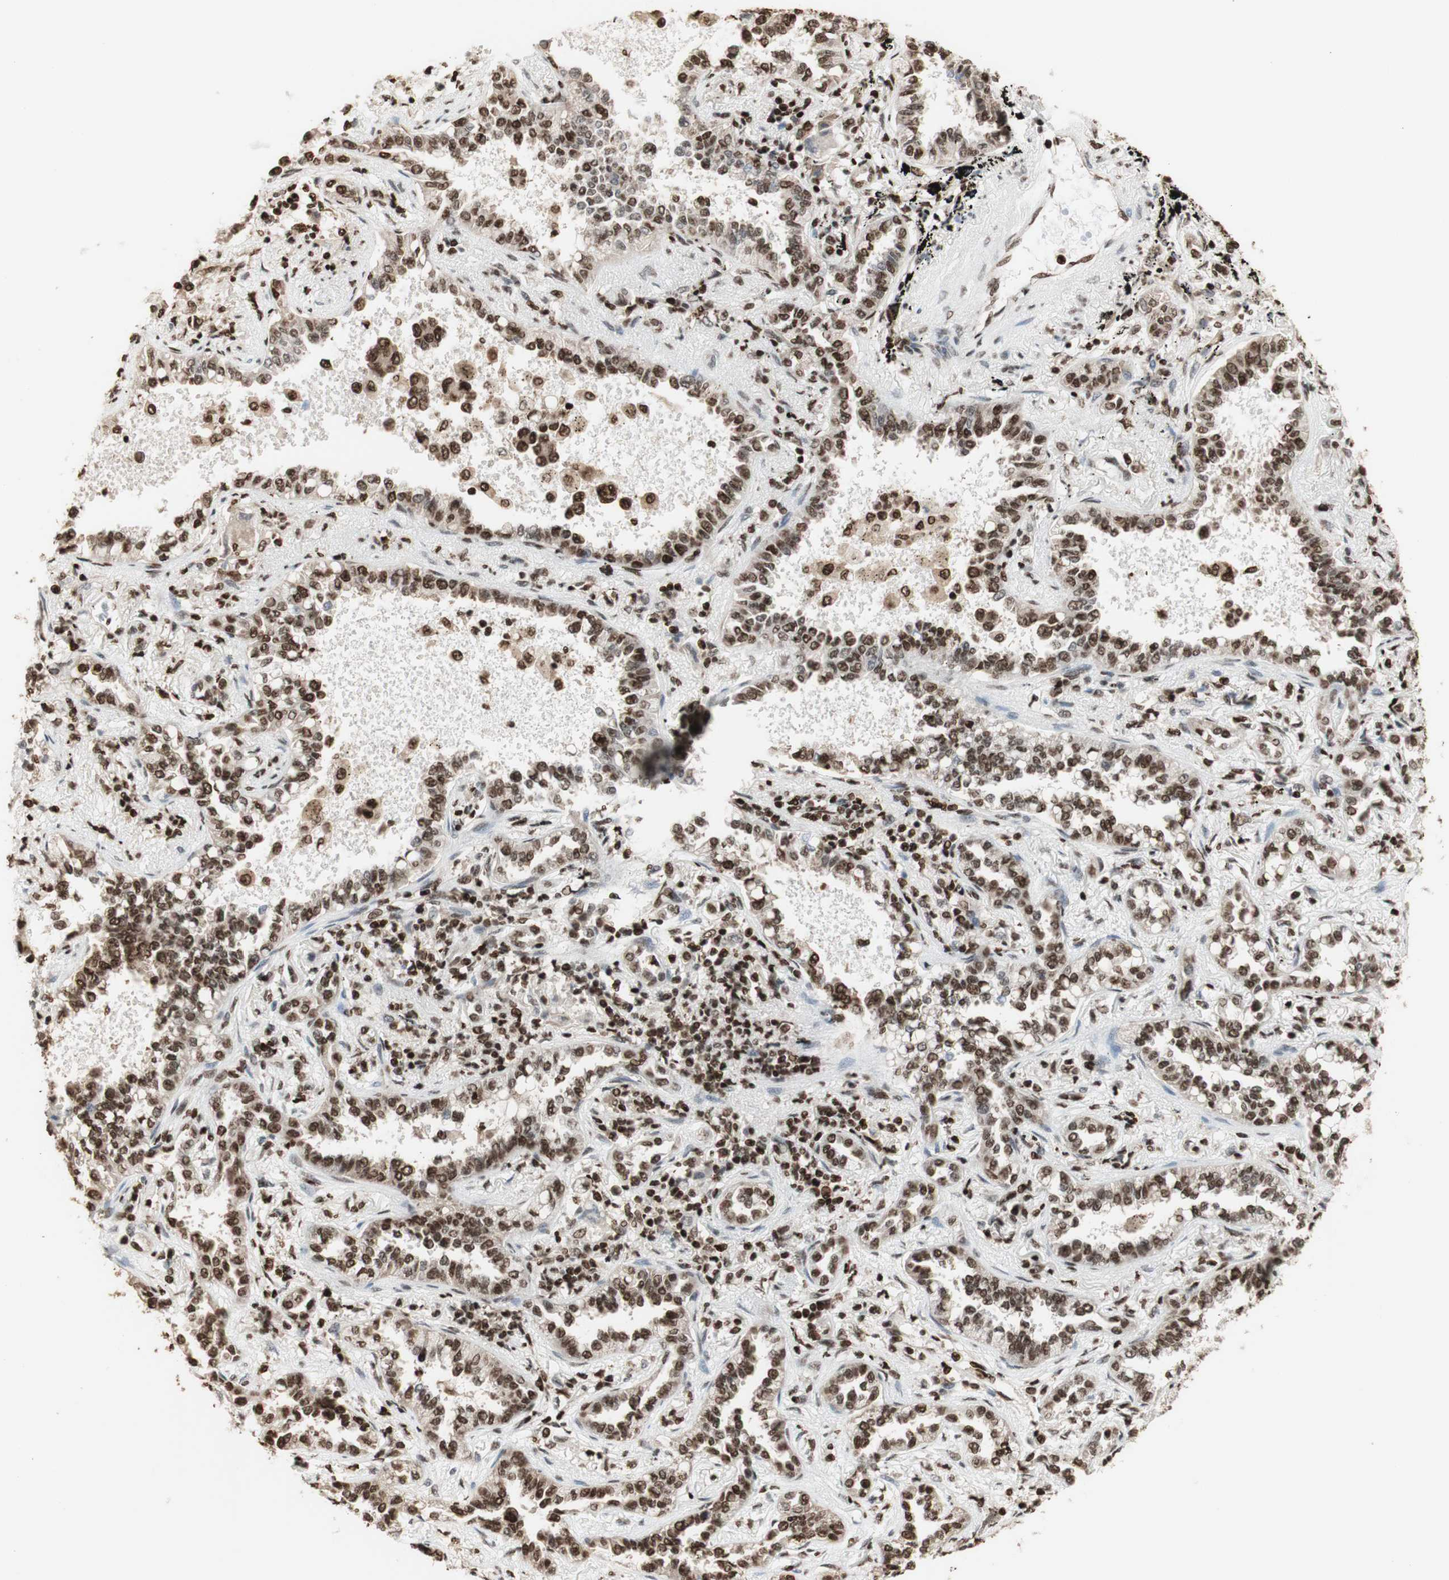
{"staining": {"intensity": "strong", "quantity": ">75%", "location": "nuclear"}, "tissue": "lung cancer", "cell_type": "Tumor cells", "image_type": "cancer", "snomed": [{"axis": "morphology", "description": "Normal tissue, NOS"}, {"axis": "morphology", "description": "Adenocarcinoma, NOS"}, {"axis": "topography", "description": "Lung"}], "caption": "About >75% of tumor cells in lung adenocarcinoma reveal strong nuclear protein expression as visualized by brown immunohistochemical staining.", "gene": "HNRNPA2B1", "patient": {"sex": "male", "age": 59}}